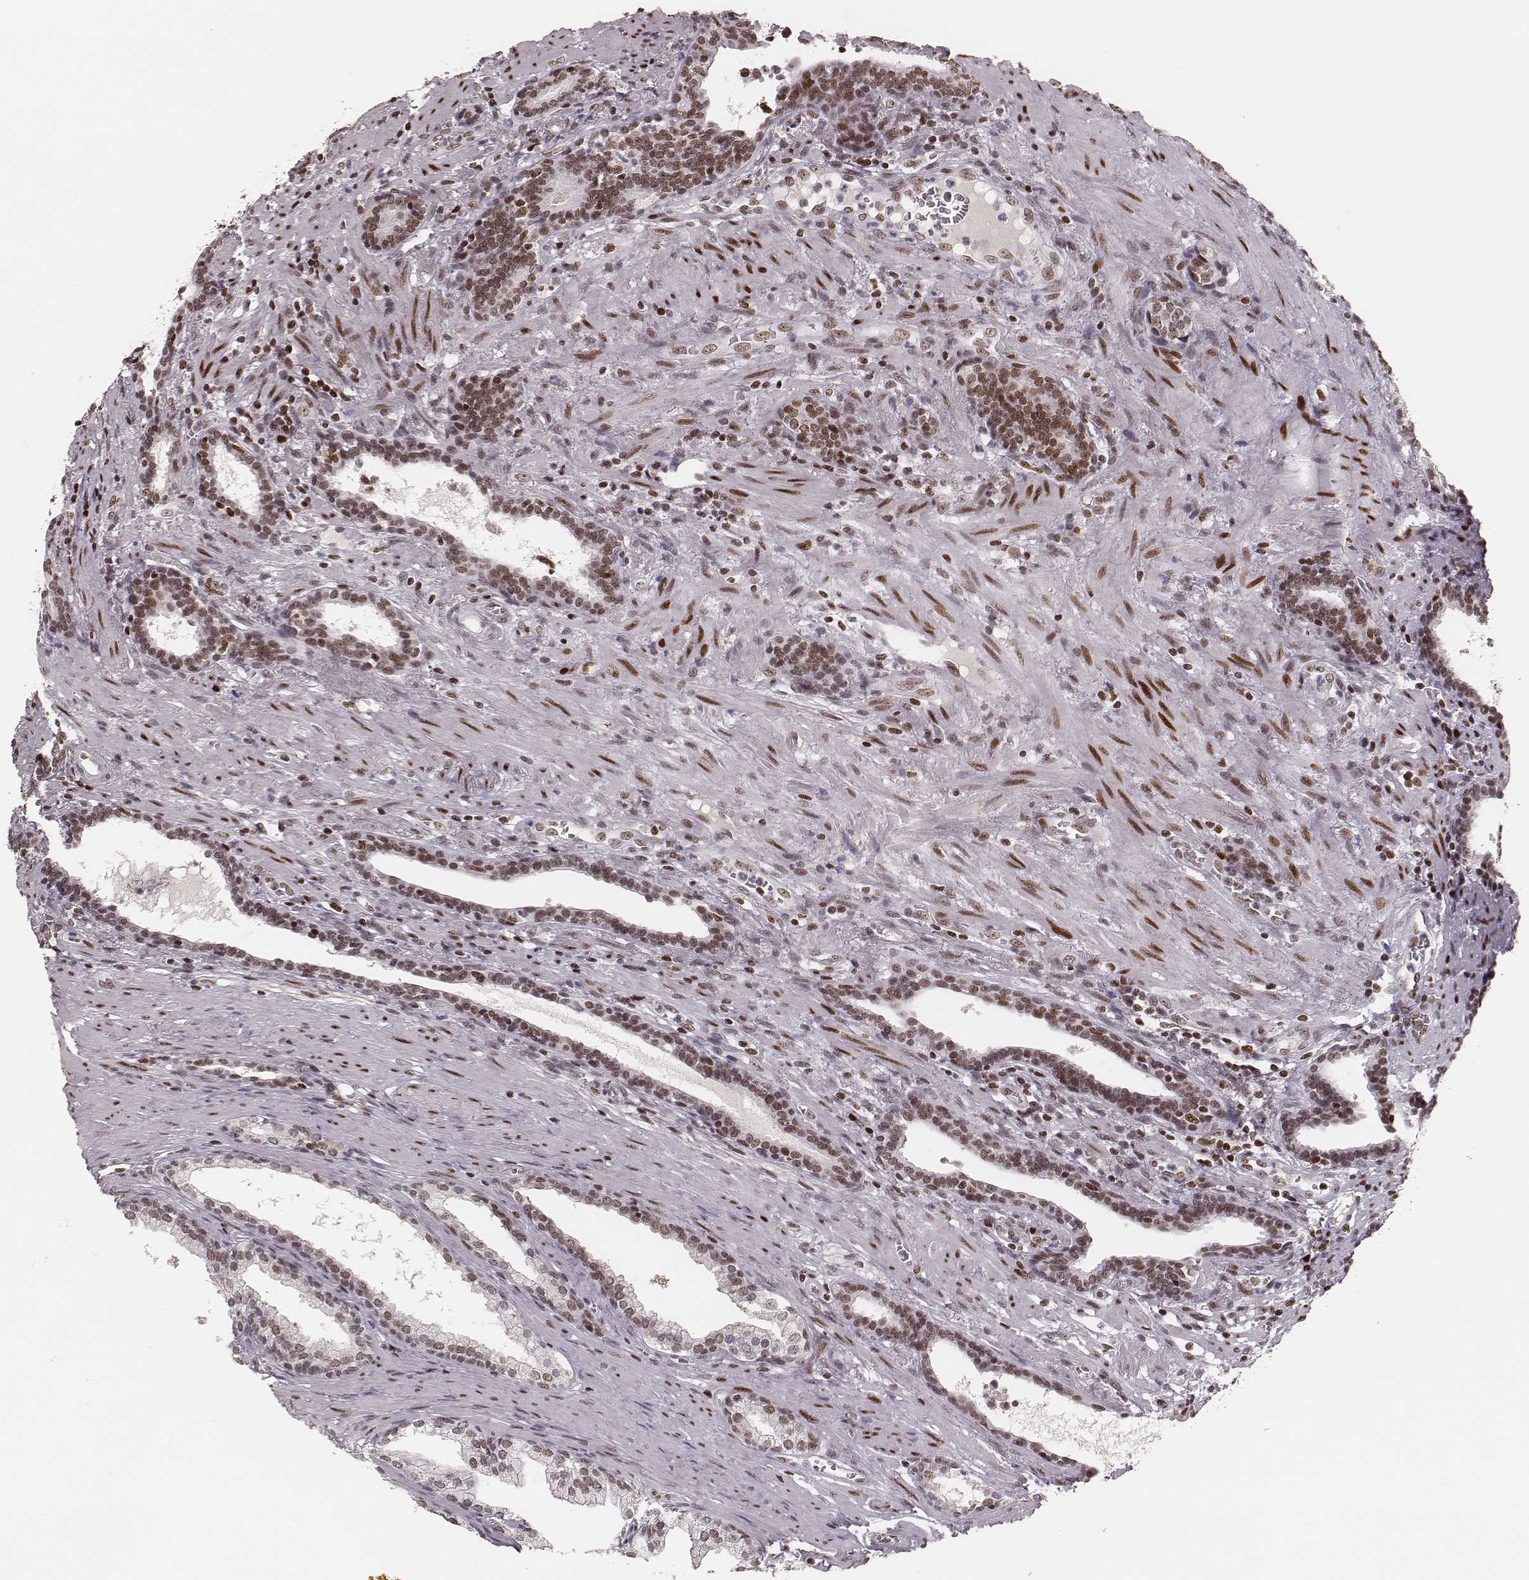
{"staining": {"intensity": "moderate", "quantity": ">75%", "location": "nuclear"}, "tissue": "prostate cancer", "cell_type": "Tumor cells", "image_type": "cancer", "snomed": [{"axis": "morphology", "description": "Adenocarcinoma, NOS"}, {"axis": "topography", "description": "Prostate"}], "caption": "Human prostate adenocarcinoma stained with a protein marker exhibits moderate staining in tumor cells.", "gene": "PARP1", "patient": {"sex": "male", "age": 66}}